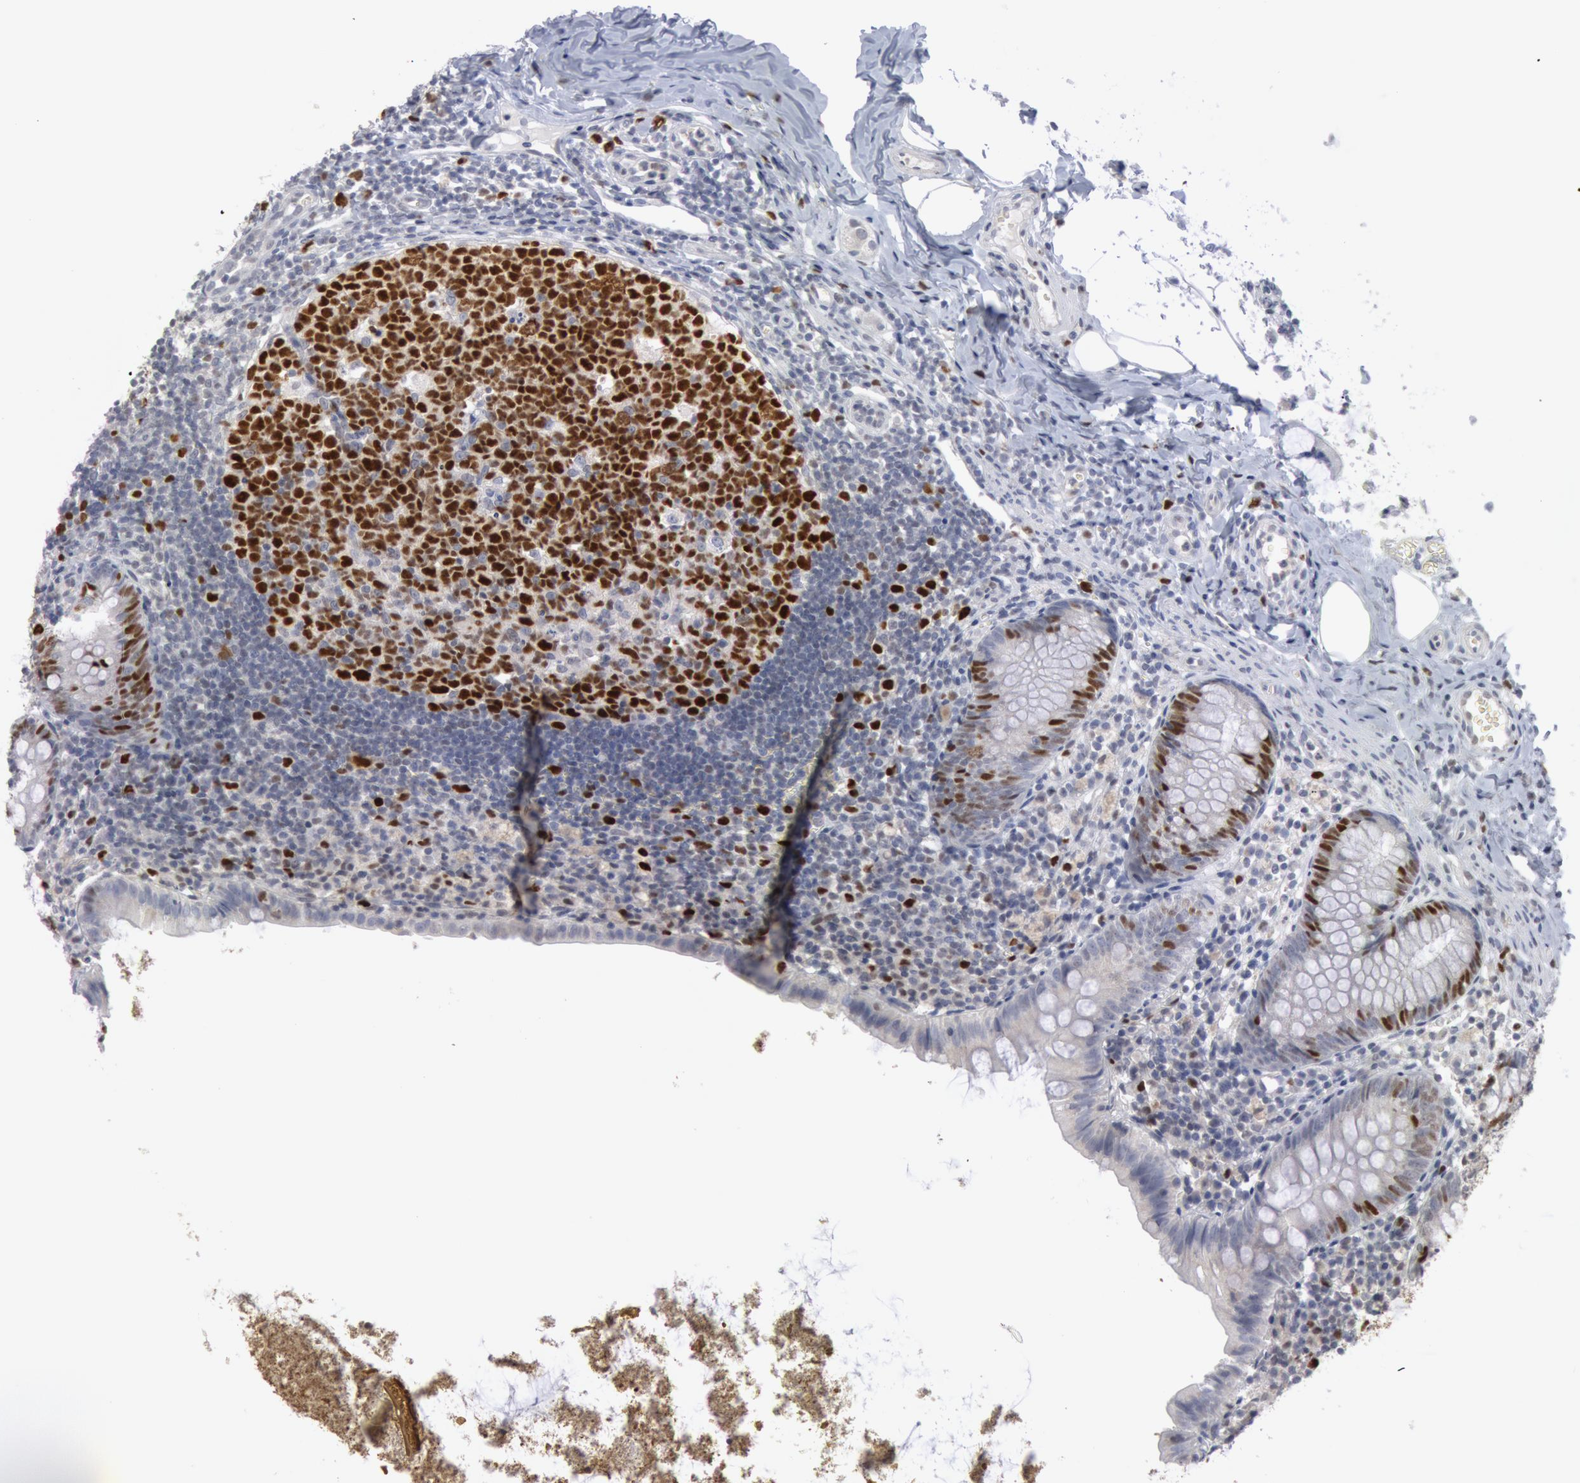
{"staining": {"intensity": "strong", "quantity": ">75%", "location": "nuclear"}, "tissue": "appendix", "cell_type": "Glandular cells", "image_type": "normal", "snomed": [{"axis": "morphology", "description": "Normal tissue, NOS"}, {"axis": "topography", "description": "Appendix"}], "caption": "Appendix stained with immunohistochemistry exhibits strong nuclear positivity in approximately >75% of glandular cells.", "gene": "WDHD1", "patient": {"sex": "female", "age": 9}}